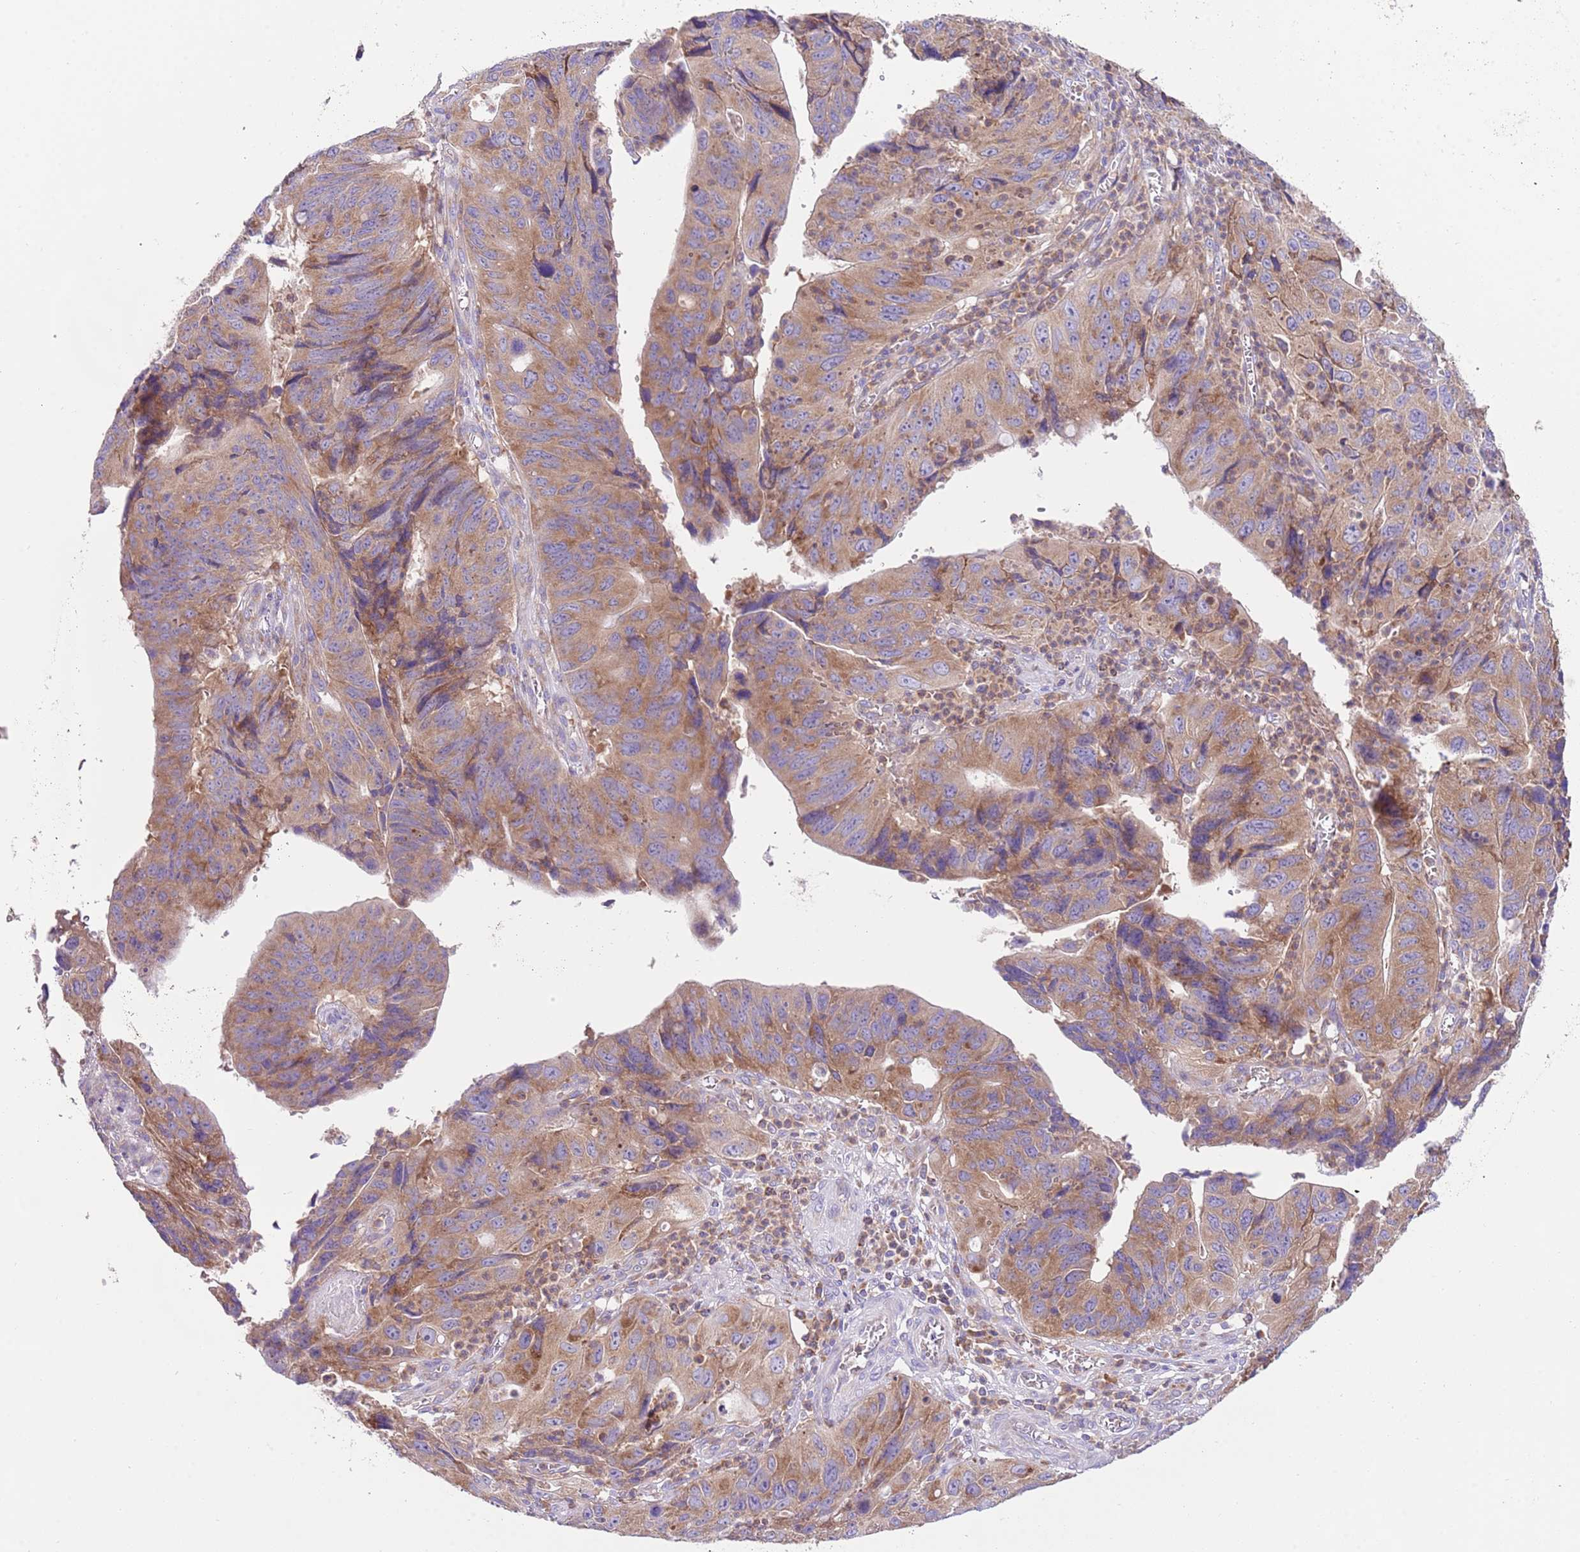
{"staining": {"intensity": "moderate", "quantity": ">75%", "location": "cytoplasmic/membranous"}, "tissue": "stomach cancer", "cell_type": "Tumor cells", "image_type": "cancer", "snomed": [{"axis": "morphology", "description": "Adenocarcinoma, NOS"}, {"axis": "topography", "description": "Stomach"}], "caption": "Immunohistochemical staining of human adenocarcinoma (stomach) demonstrates medium levels of moderate cytoplasmic/membranous staining in approximately >75% of tumor cells.", "gene": "RPS10", "patient": {"sex": "male", "age": 59}}